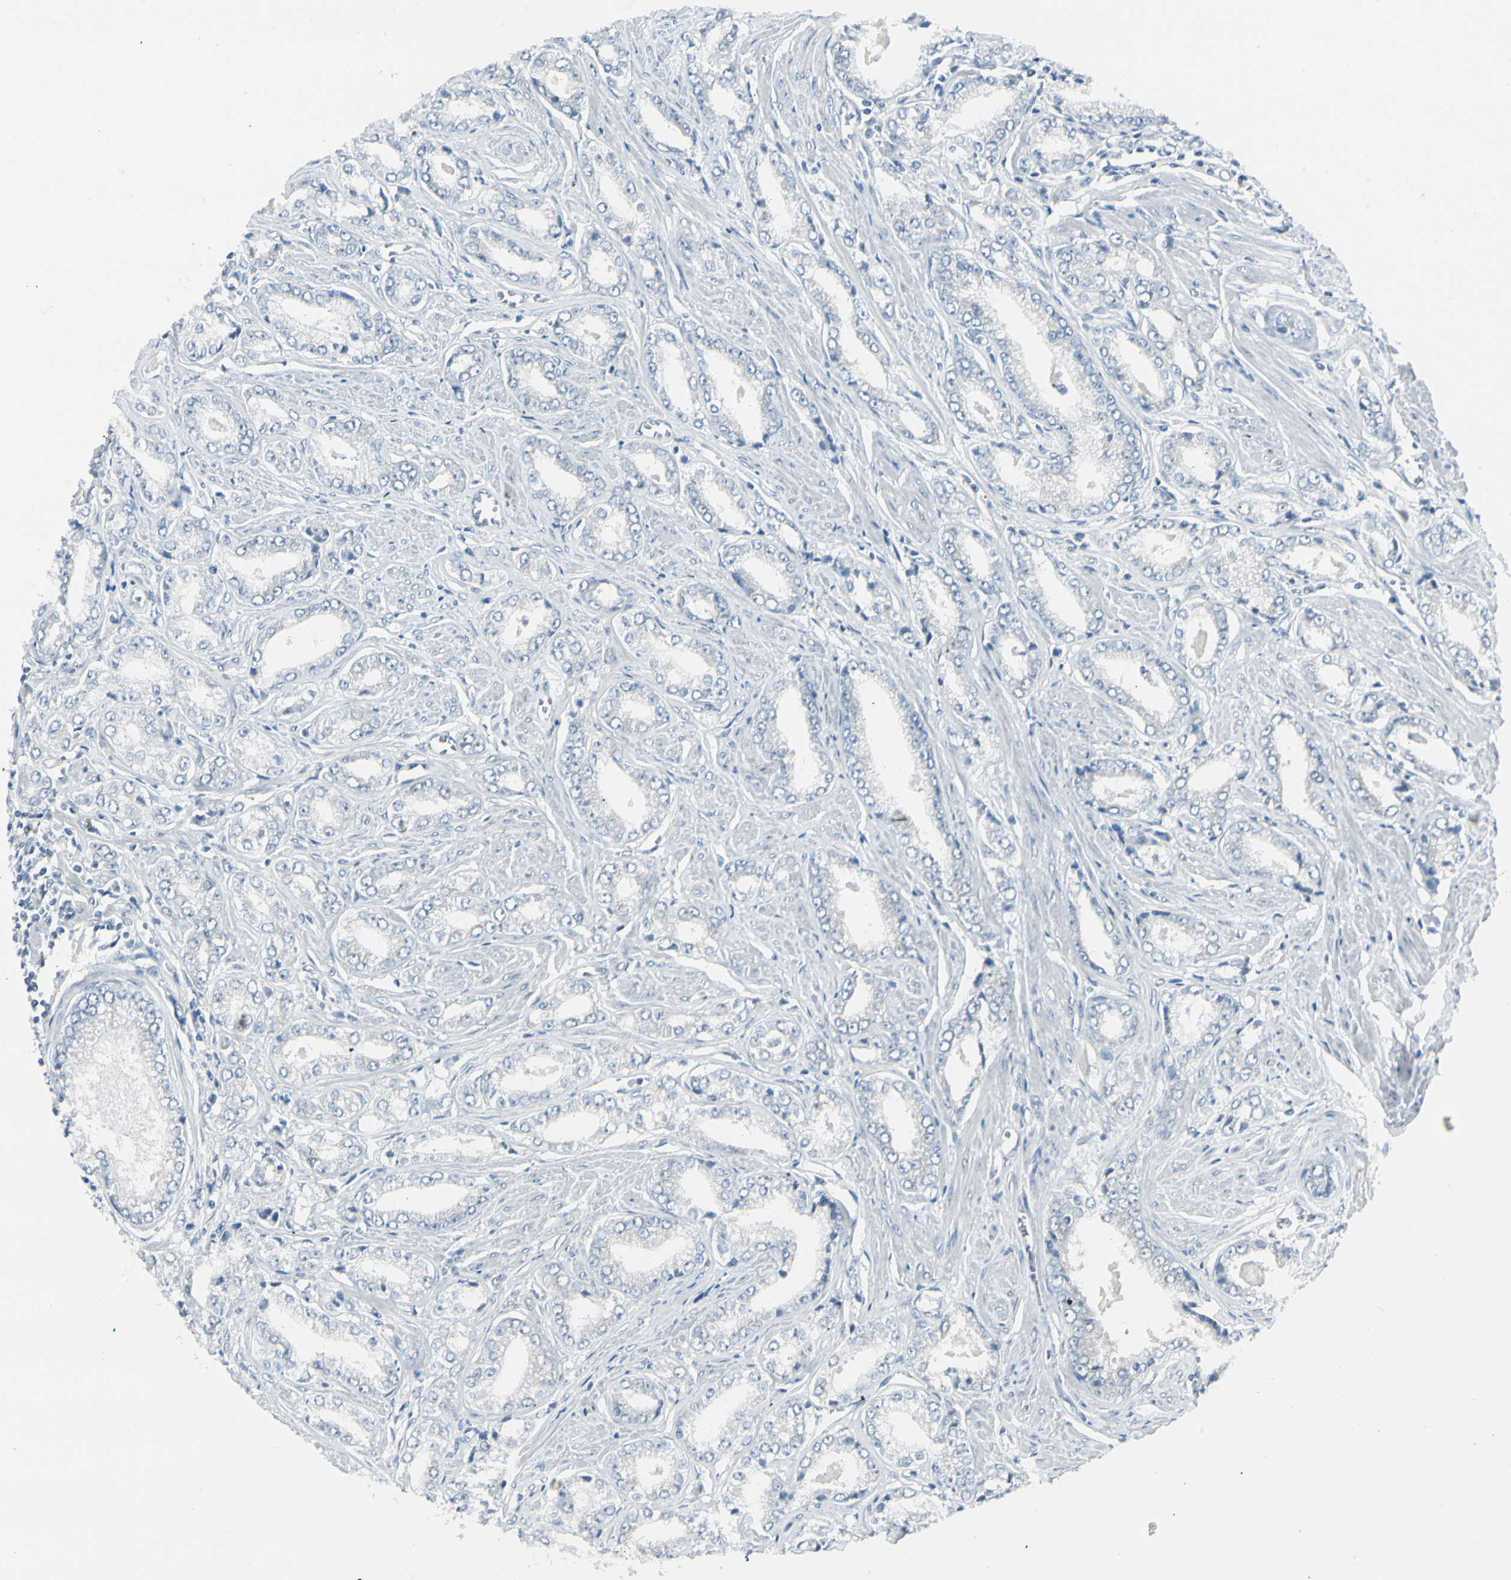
{"staining": {"intensity": "negative", "quantity": "none", "location": "none"}, "tissue": "prostate cancer", "cell_type": "Tumor cells", "image_type": "cancer", "snomed": [{"axis": "morphology", "description": "Adenocarcinoma, Low grade"}, {"axis": "topography", "description": "Prostate"}], "caption": "IHC of human adenocarcinoma (low-grade) (prostate) displays no staining in tumor cells.", "gene": "ZSCAN1", "patient": {"sex": "male", "age": 64}}